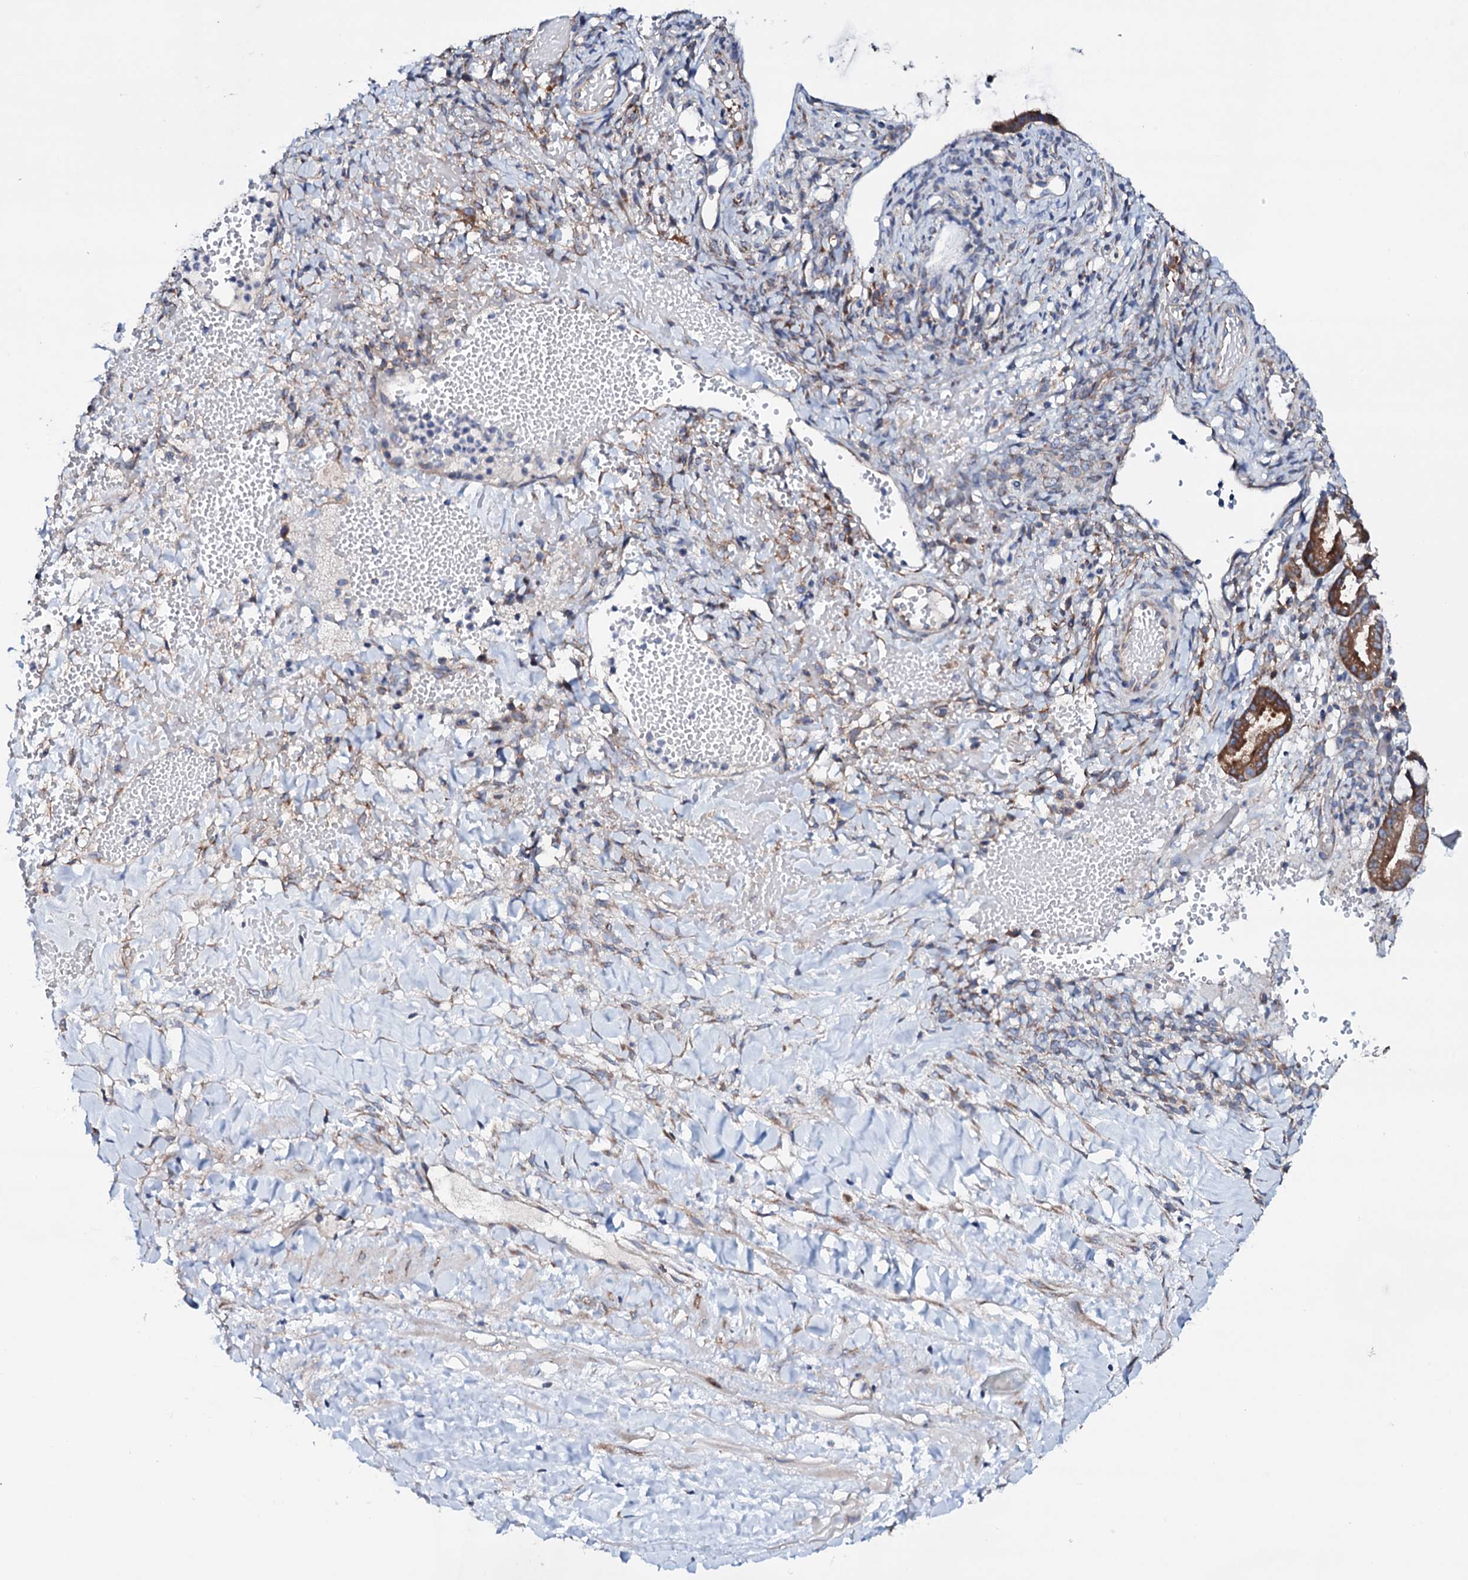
{"staining": {"intensity": "strong", "quantity": ">75%", "location": "cytoplasmic/membranous"}, "tissue": "ovarian cancer", "cell_type": "Tumor cells", "image_type": "cancer", "snomed": [{"axis": "morphology", "description": "Cystadenocarcinoma, mucinous, NOS"}, {"axis": "topography", "description": "Ovary"}], "caption": "Ovarian mucinous cystadenocarcinoma was stained to show a protein in brown. There is high levels of strong cytoplasmic/membranous positivity in approximately >75% of tumor cells.", "gene": "STARD13", "patient": {"sex": "female", "age": 73}}